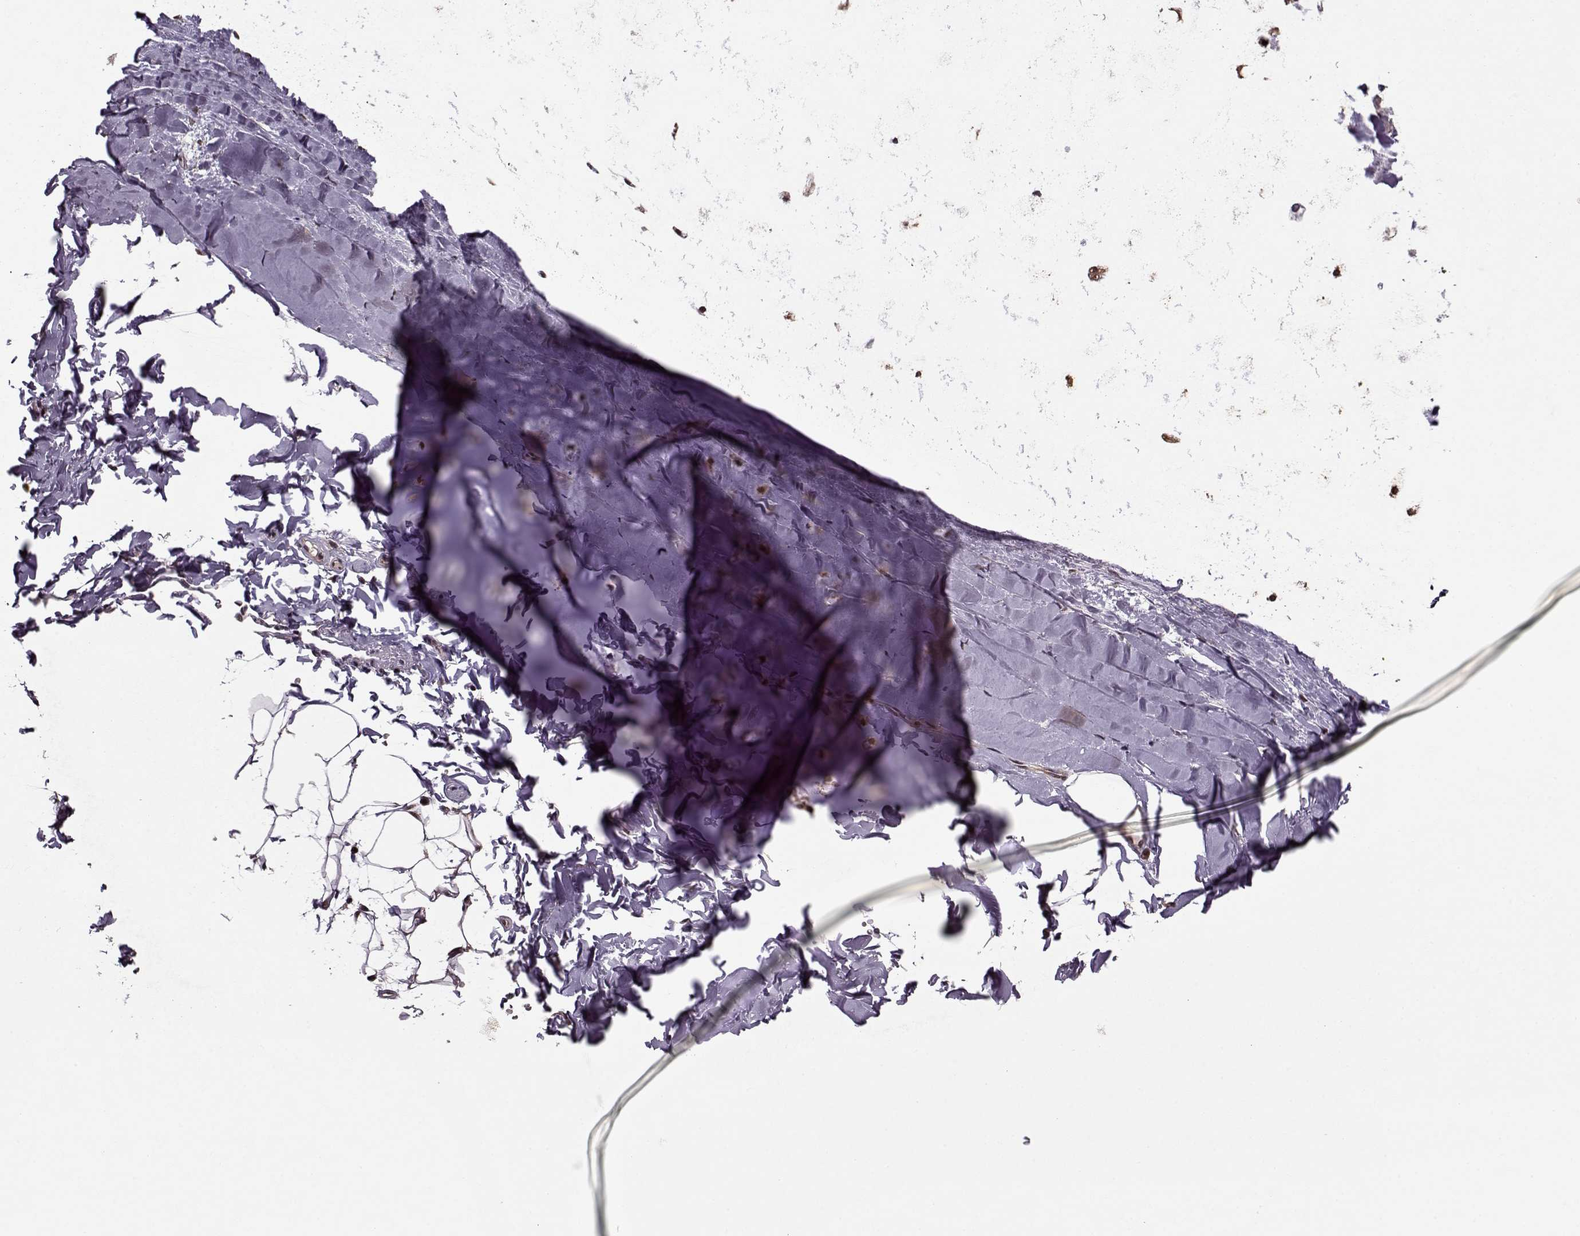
{"staining": {"intensity": "moderate", "quantity": ">75%", "location": "nuclear"}, "tissue": "soft tissue", "cell_type": "Chondrocytes", "image_type": "normal", "snomed": [{"axis": "morphology", "description": "Normal tissue, NOS"}, {"axis": "topography", "description": "Lymph node"}, {"axis": "topography", "description": "Bronchus"}], "caption": "Immunohistochemistry image of normal soft tissue: human soft tissue stained using immunohistochemistry (IHC) demonstrates medium levels of moderate protein expression localized specifically in the nuclear of chondrocytes, appearing as a nuclear brown color.", "gene": "PSMA7", "patient": {"sex": "female", "age": 70}}